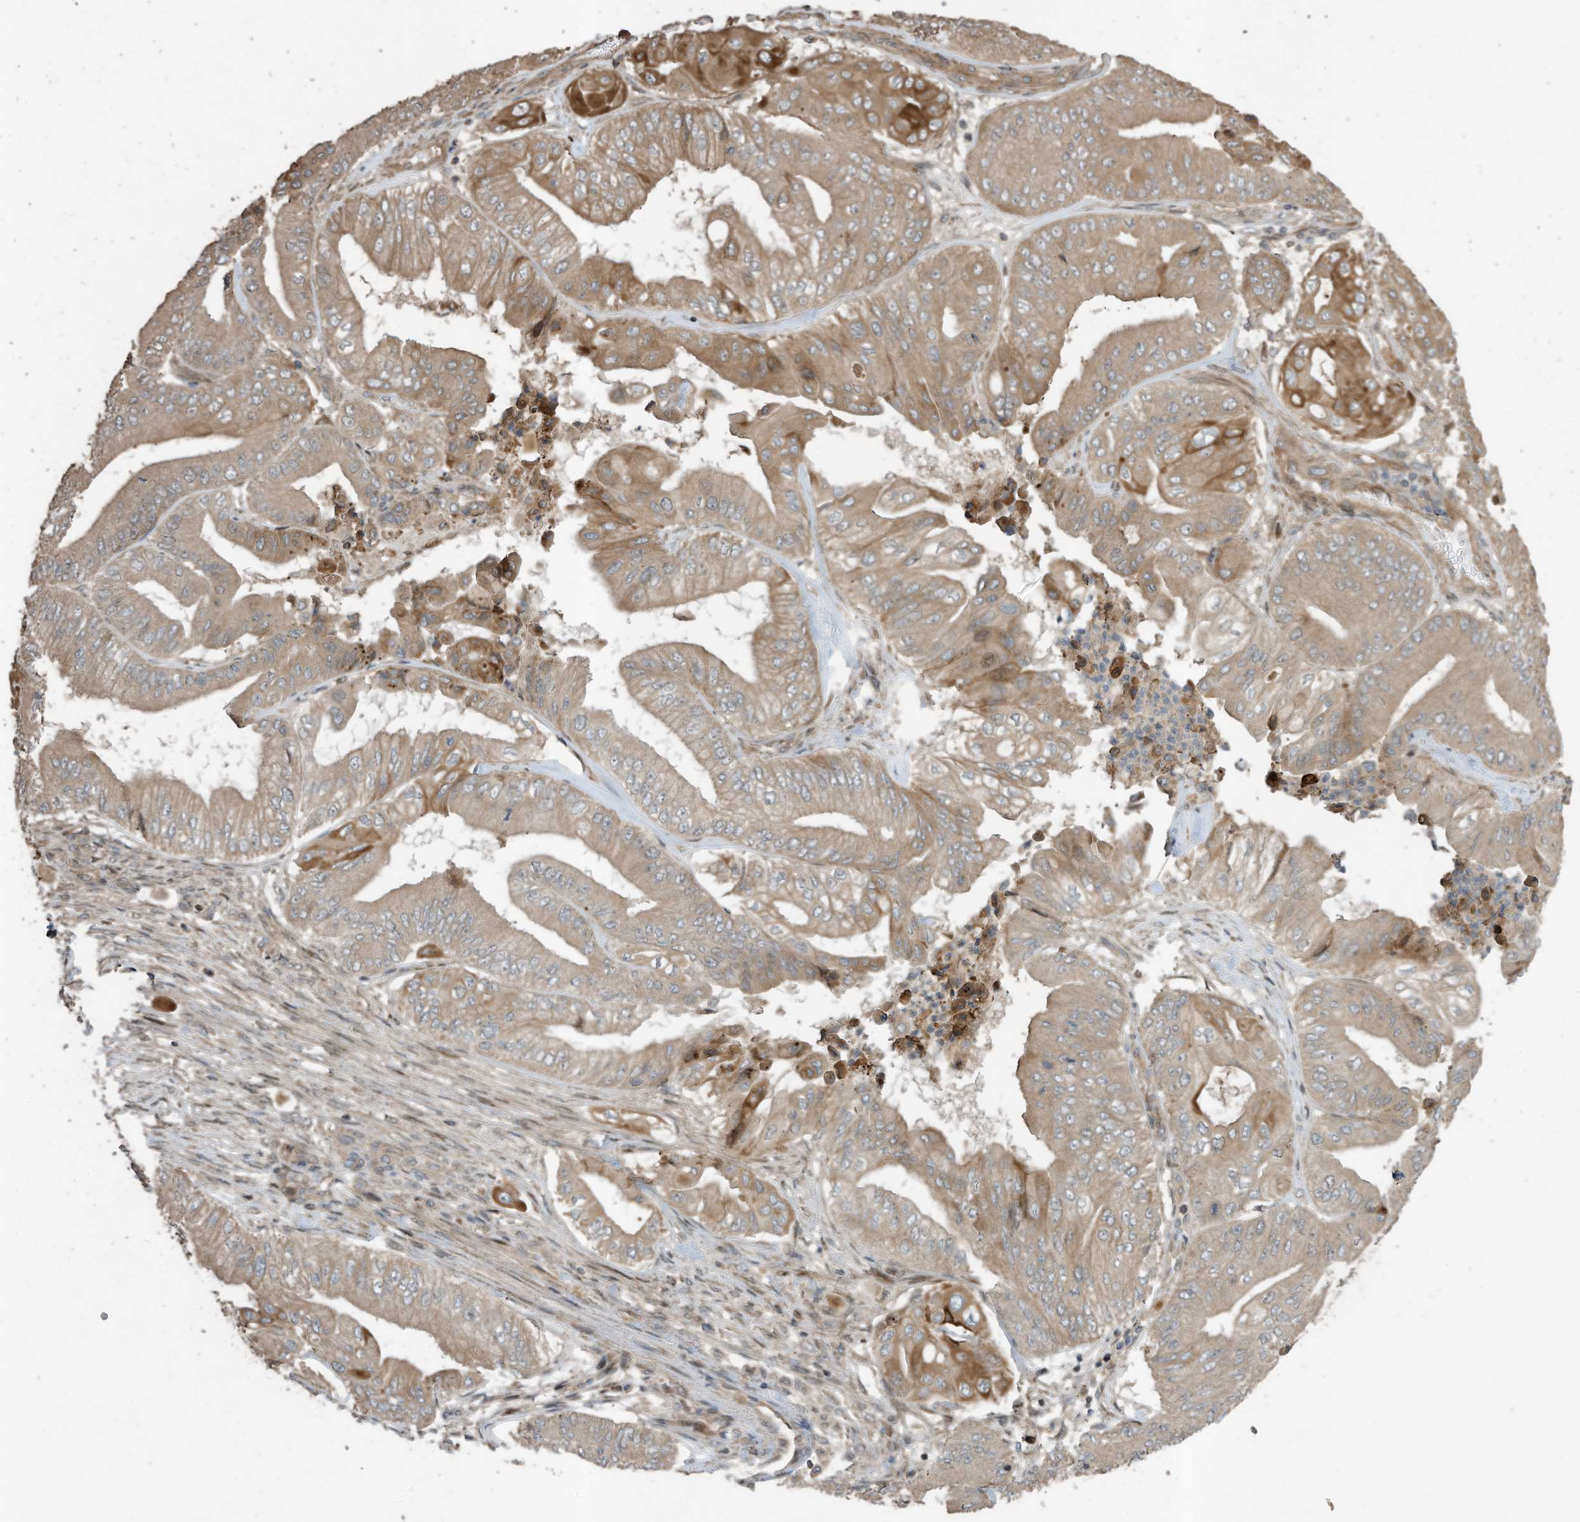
{"staining": {"intensity": "moderate", "quantity": ">75%", "location": "cytoplasmic/membranous"}, "tissue": "pancreatic cancer", "cell_type": "Tumor cells", "image_type": "cancer", "snomed": [{"axis": "morphology", "description": "Adenocarcinoma, NOS"}, {"axis": "topography", "description": "Pancreas"}], "caption": "Human pancreatic cancer (adenocarcinoma) stained for a protein (brown) displays moderate cytoplasmic/membranous positive positivity in about >75% of tumor cells.", "gene": "ZNF653", "patient": {"sex": "female", "age": 77}}